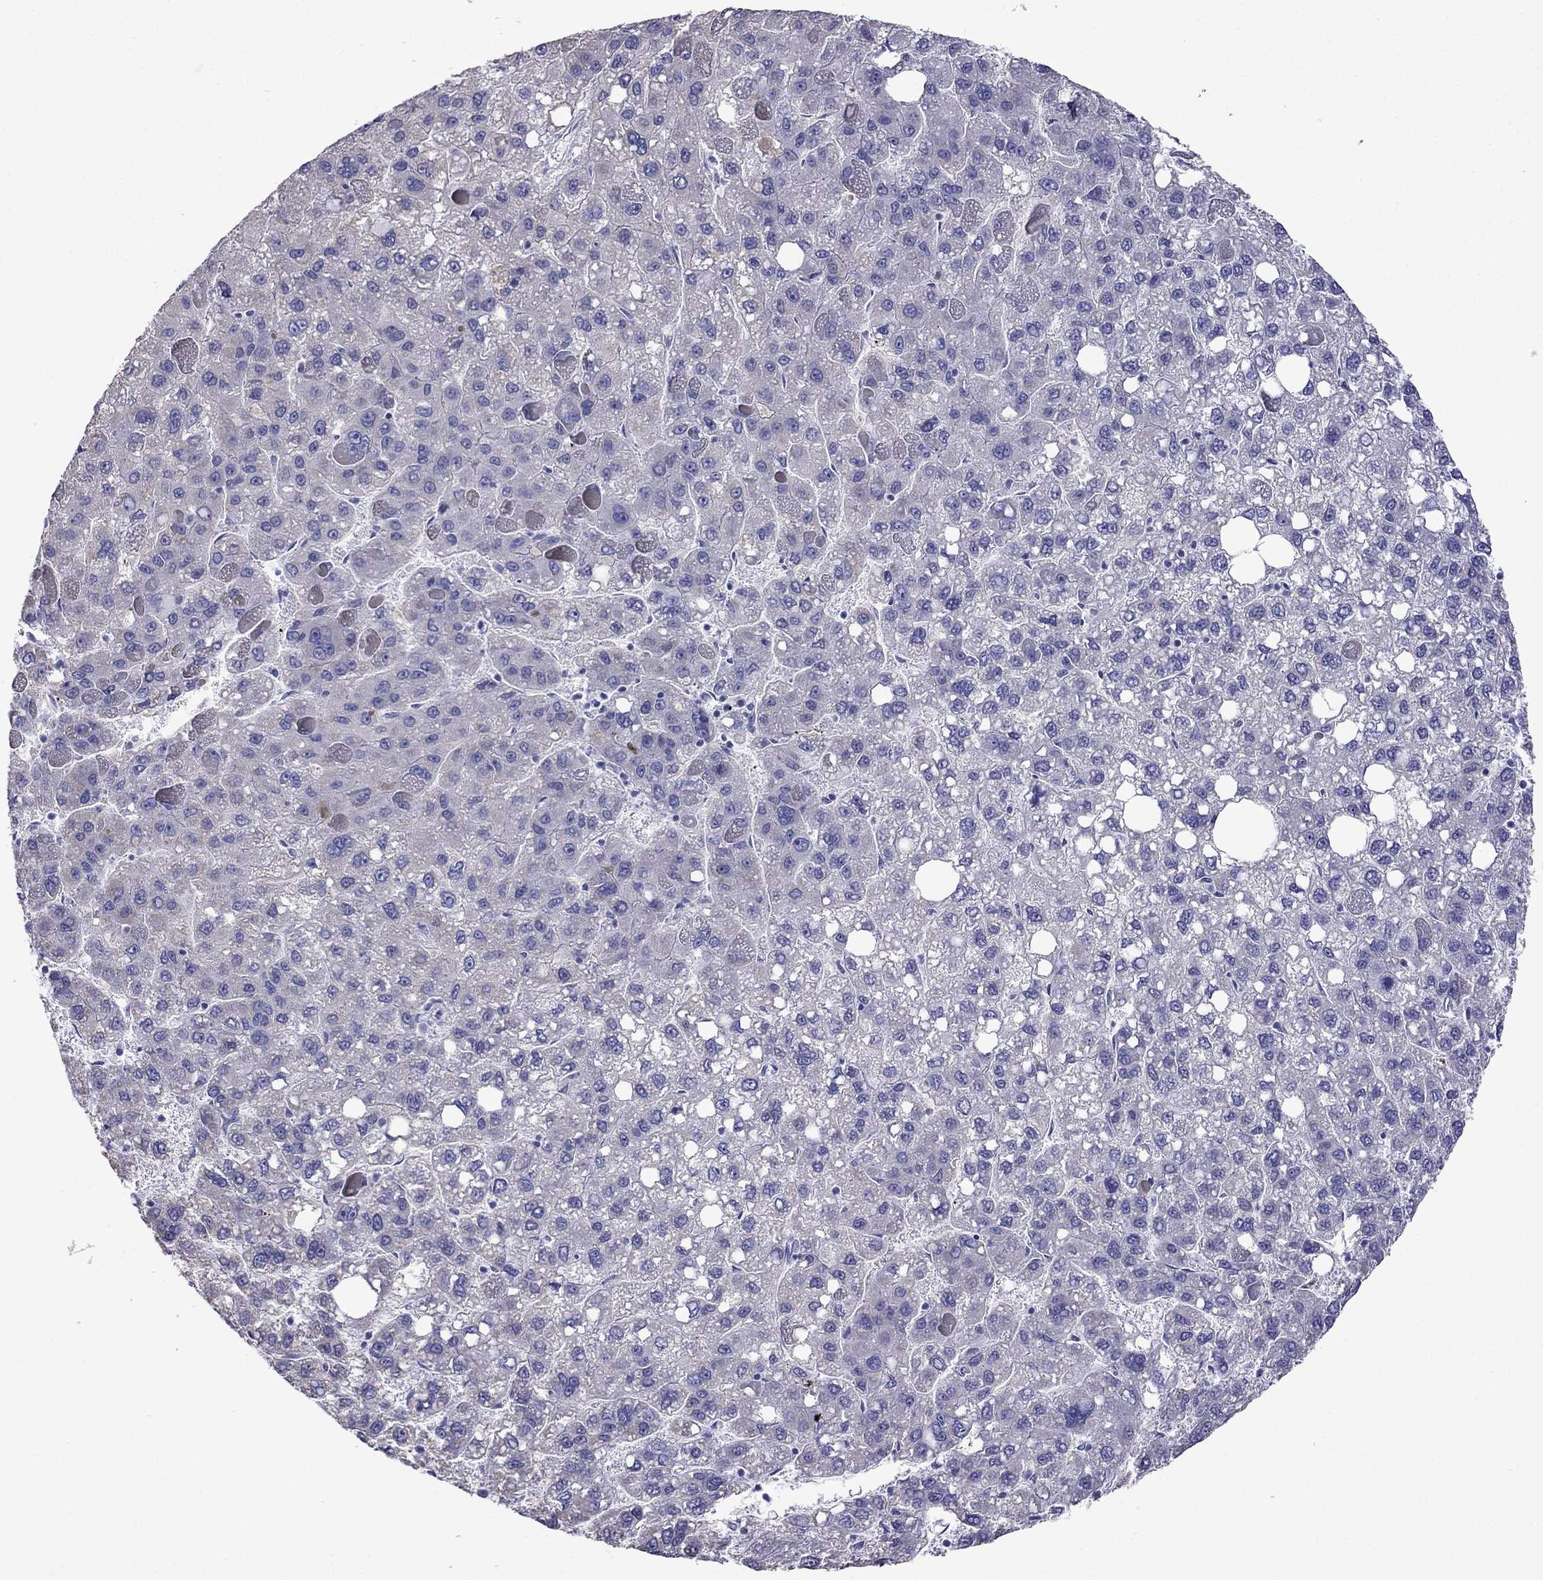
{"staining": {"intensity": "negative", "quantity": "none", "location": "none"}, "tissue": "liver cancer", "cell_type": "Tumor cells", "image_type": "cancer", "snomed": [{"axis": "morphology", "description": "Carcinoma, Hepatocellular, NOS"}, {"axis": "topography", "description": "Liver"}], "caption": "IHC of human hepatocellular carcinoma (liver) reveals no positivity in tumor cells.", "gene": "TDRD1", "patient": {"sex": "female", "age": 82}}